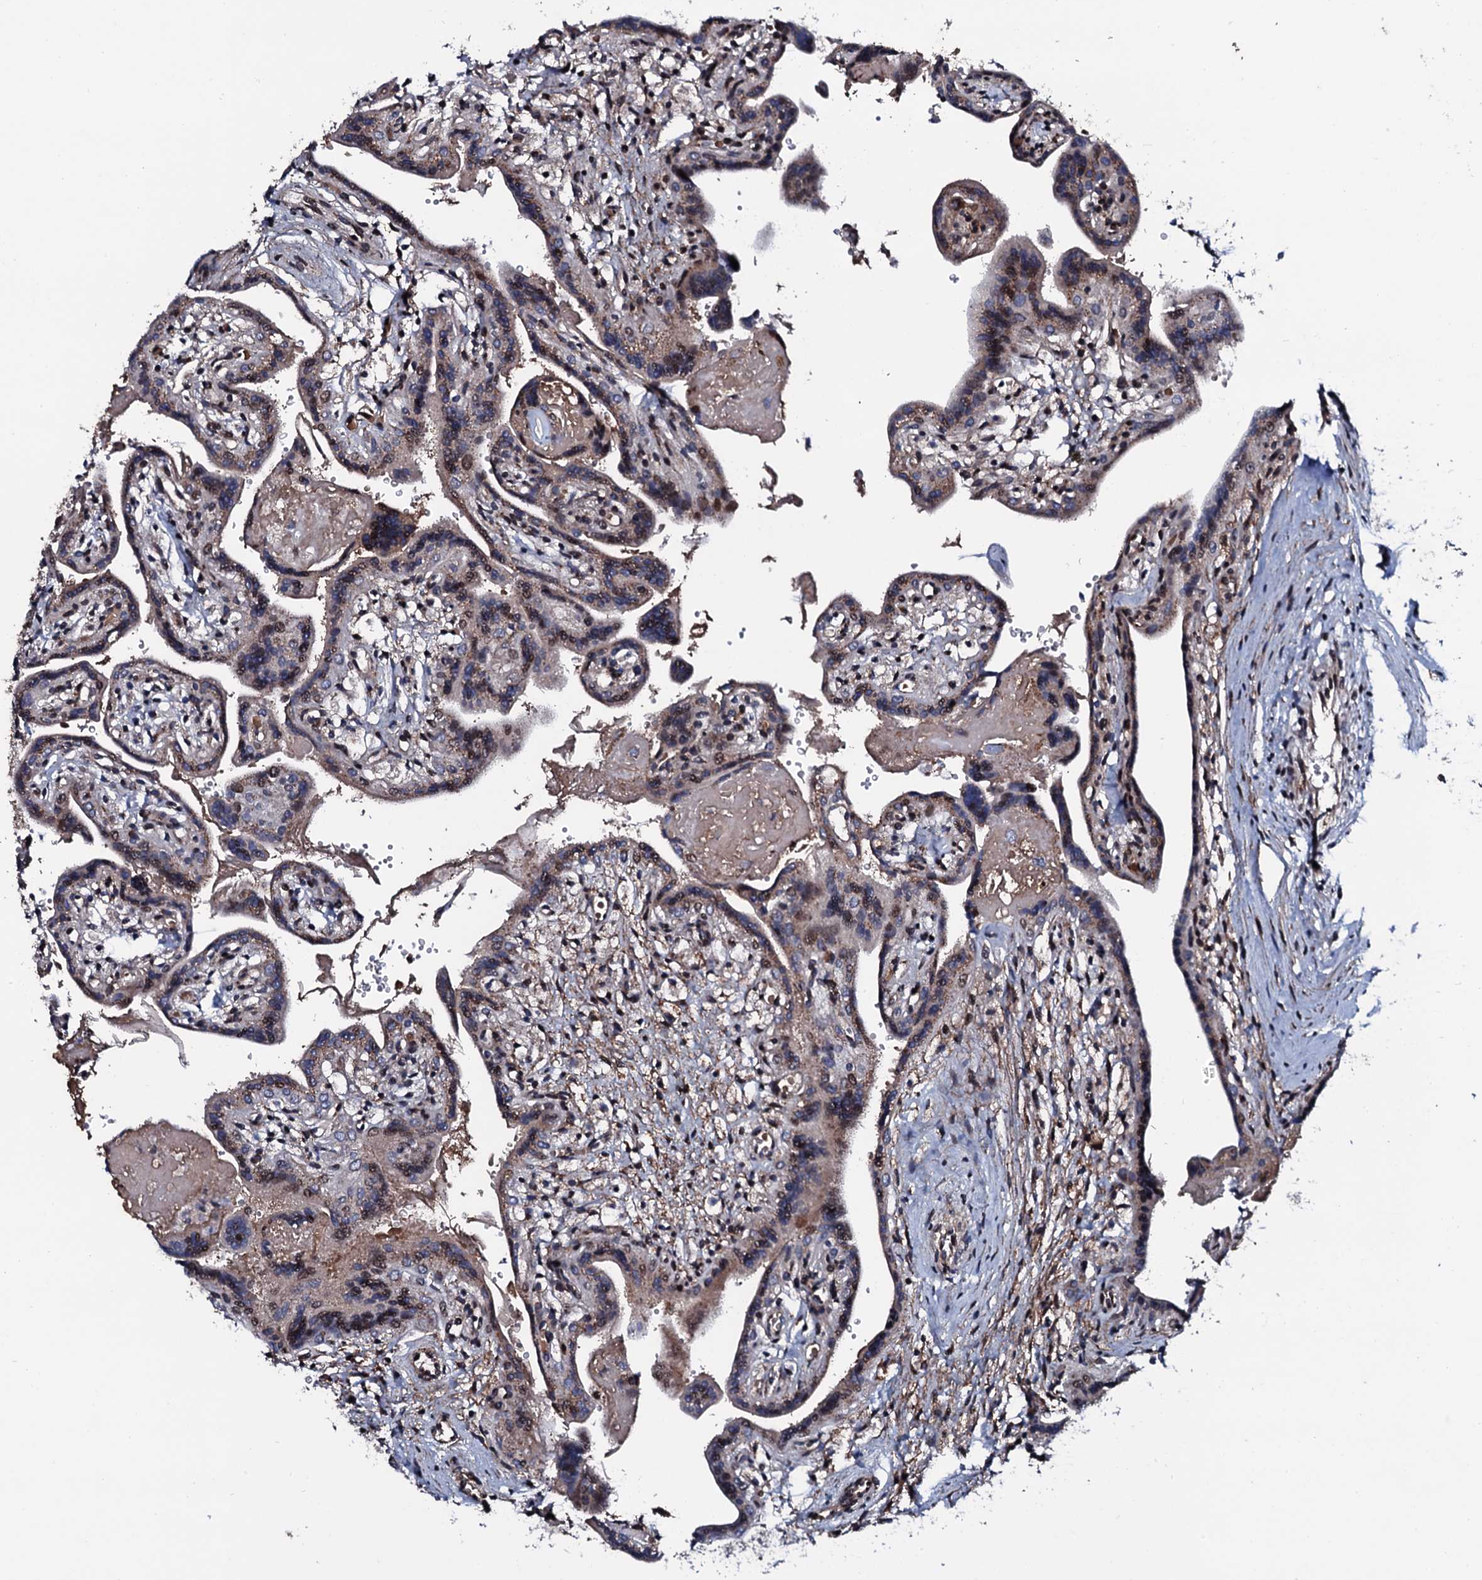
{"staining": {"intensity": "weak", "quantity": "25%-75%", "location": "cytoplasmic/membranous,nuclear"}, "tissue": "placenta", "cell_type": "Trophoblastic cells", "image_type": "normal", "snomed": [{"axis": "morphology", "description": "Normal tissue, NOS"}, {"axis": "topography", "description": "Placenta"}], "caption": "High-power microscopy captured an IHC photomicrograph of normal placenta, revealing weak cytoplasmic/membranous,nuclear expression in approximately 25%-75% of trophoblastic cells. (brown staining indicates protein expression, while blue staining denotes nuclei).", "gene": "PLET1", "patient": {"sex": "female", "age": 37}}